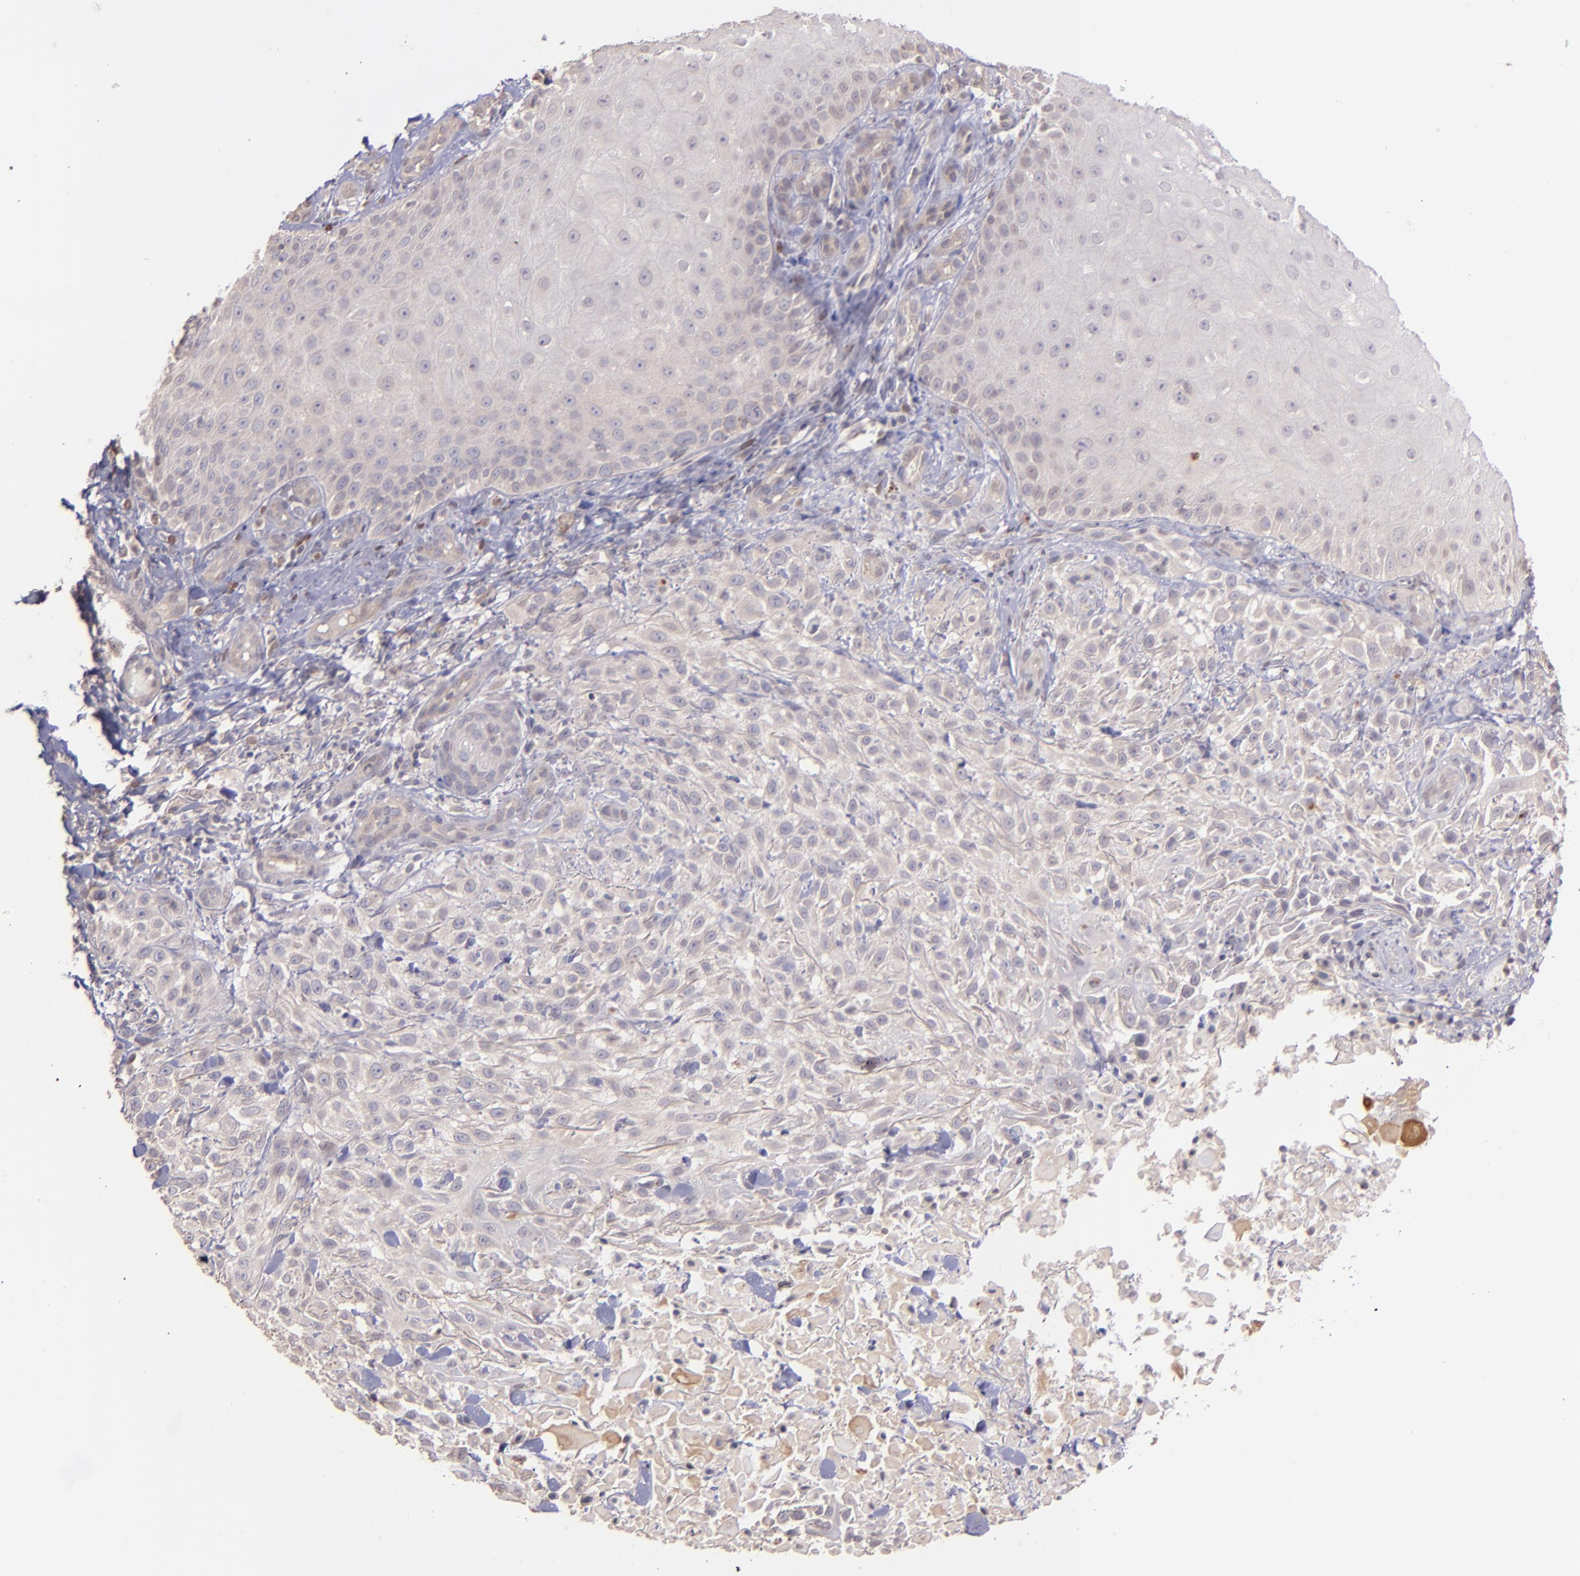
{"staining": {"intensity": "negative", "quantity": "none", "location": "none"}, "tissue": "skin cancer", "cell_type": "Tumor cells", "image_type": "cancer", "snomed": [{"axis": "morphology", "description": "Squamous cell carcinoma, NOS"}, {"axis": "topography", "description": "Skin"}], "caption": "IHC image of neoplastic tissue: human skin cancer (squamous cell carcinoma) stained with DAB (3,3'-diaminobenzidine) shows no significant protein expression in tumor cells.", "gene": "NUP62CL", "patient": {"sex": "female", "age": 42}}